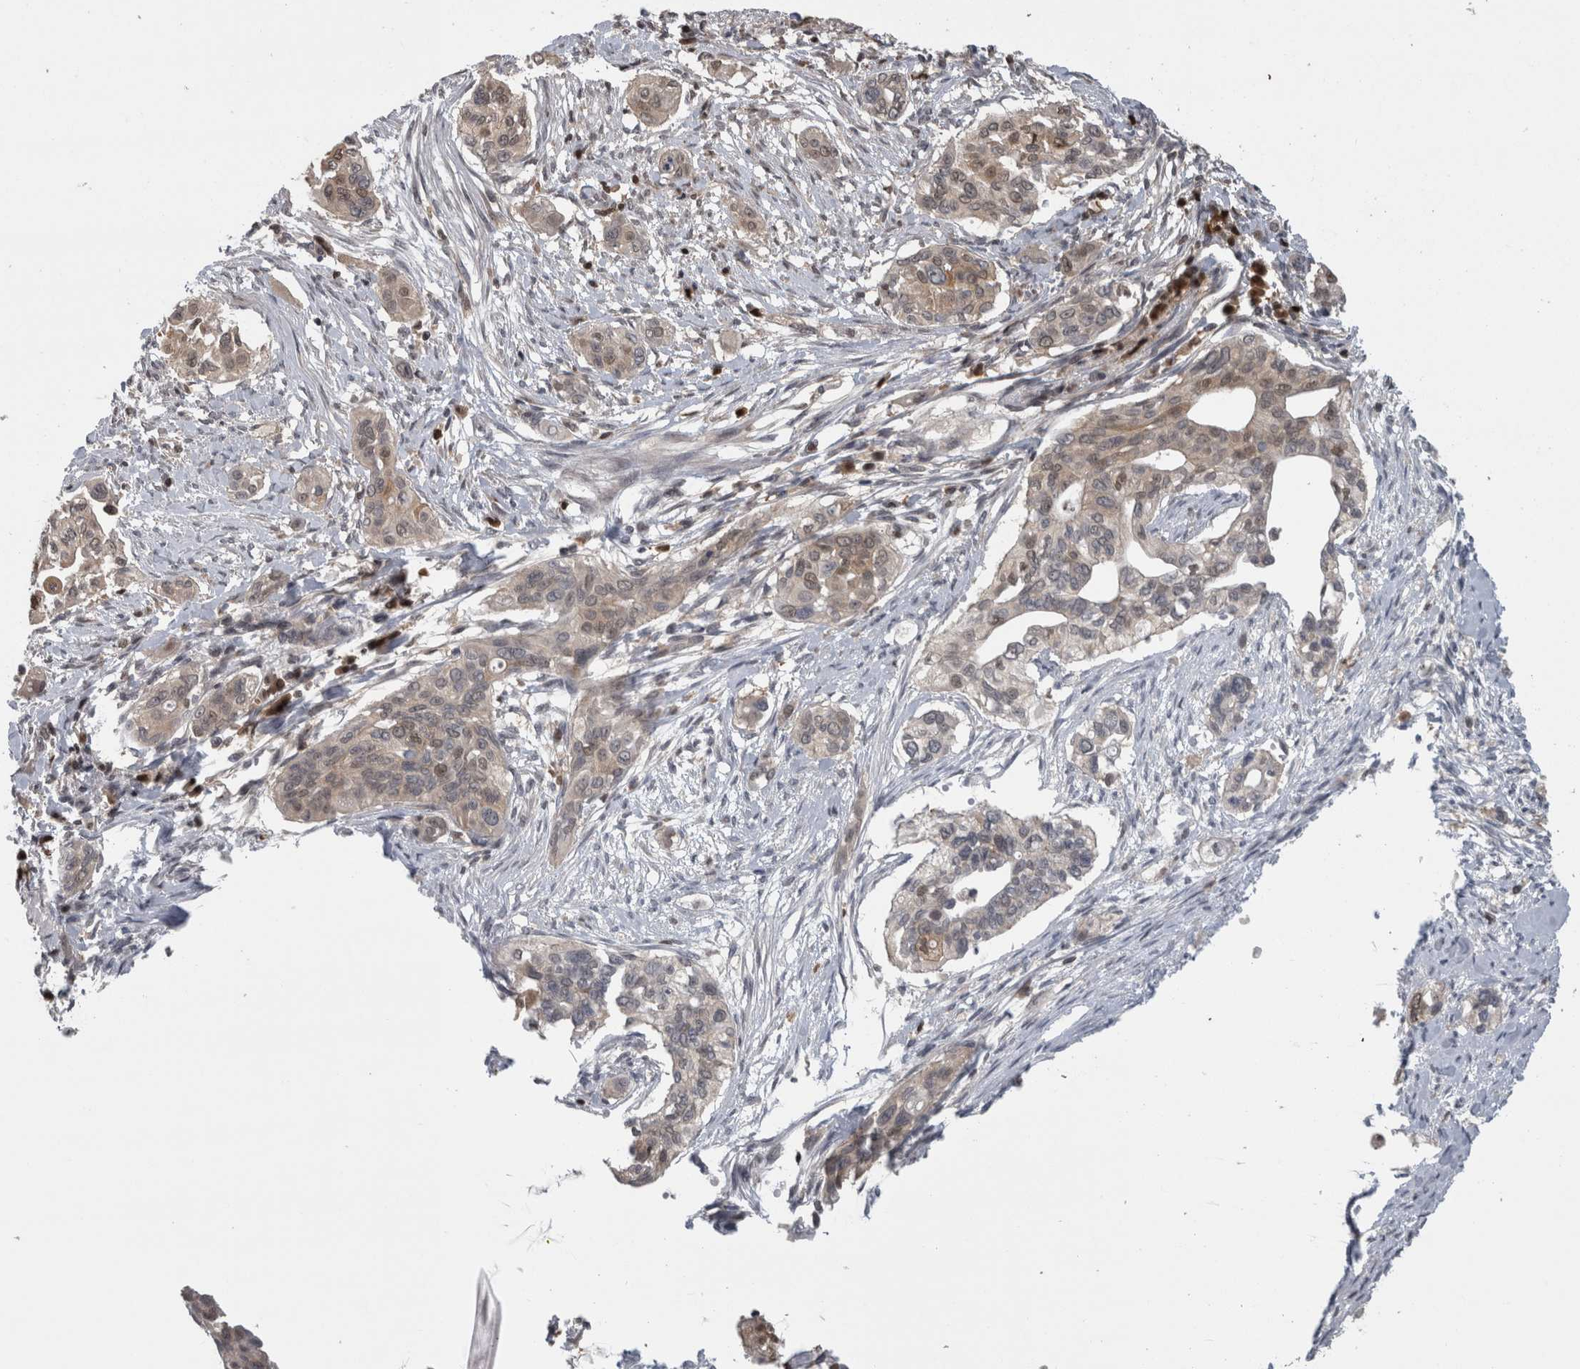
{"staining": {"intensity": "weak", "quantity": "<25%", "location": "cytoplasmic/membranous,nuclear"}, "tissue": "pancreatic cancer", "cell_type": "Tumor cells", "image_type": "cancer", "snomed": [{"axis": "morphology", "description": "Adenocarcinoma, NOS"}, {"axis": "topography", "description": "Pancreas"}], "caption": "An immunohistochemistry histopathology image of pancreatic adenocarcinoma is shown. There is no staining in tumor cells of pancreatic adenocarcinoma.", "gene": "TDRD7", "patient": {"sex": "female", "age": 60}}